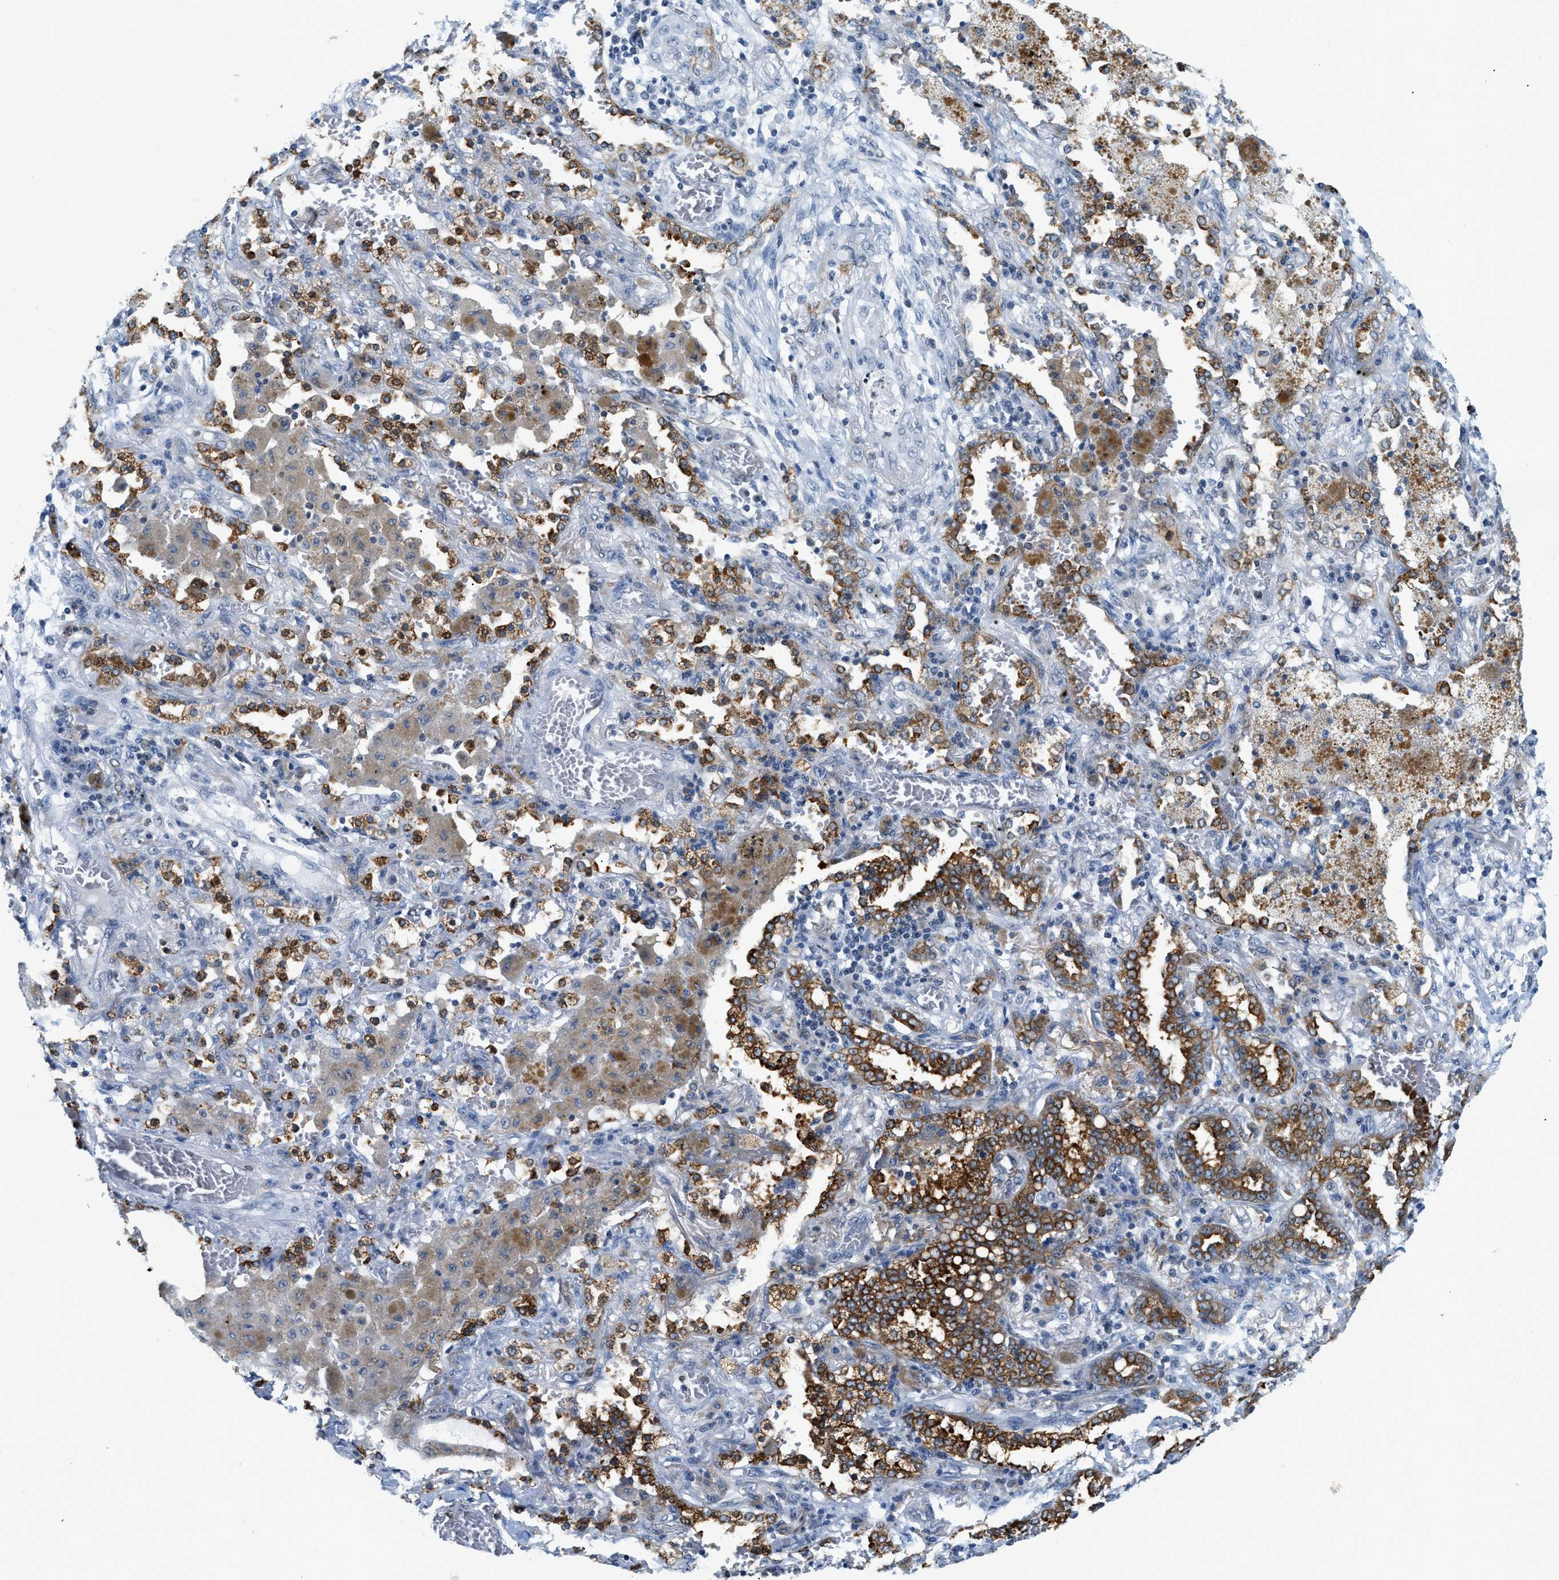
{"staining": {"intensity": "strong", "quantity": "<25%", "location": "cytoplasmic/membranous"}, "tissue": "lung cancer", "cell_type": "Tumor cells", "image_type": "cancer", "snomed": [{"axis": "morphology", "description": "Squamous cell carcinoma, NOS"}, {"axis": "topography", "description": "Lung"}], "caption": "Brown immunohistochemical staining in lung cancer exhibits strong cytoplasmic/membranous expression in approximately <25% of tumor cells.", "gene": "UVRAG", "patient": {"sex": "female", "age": 47}}